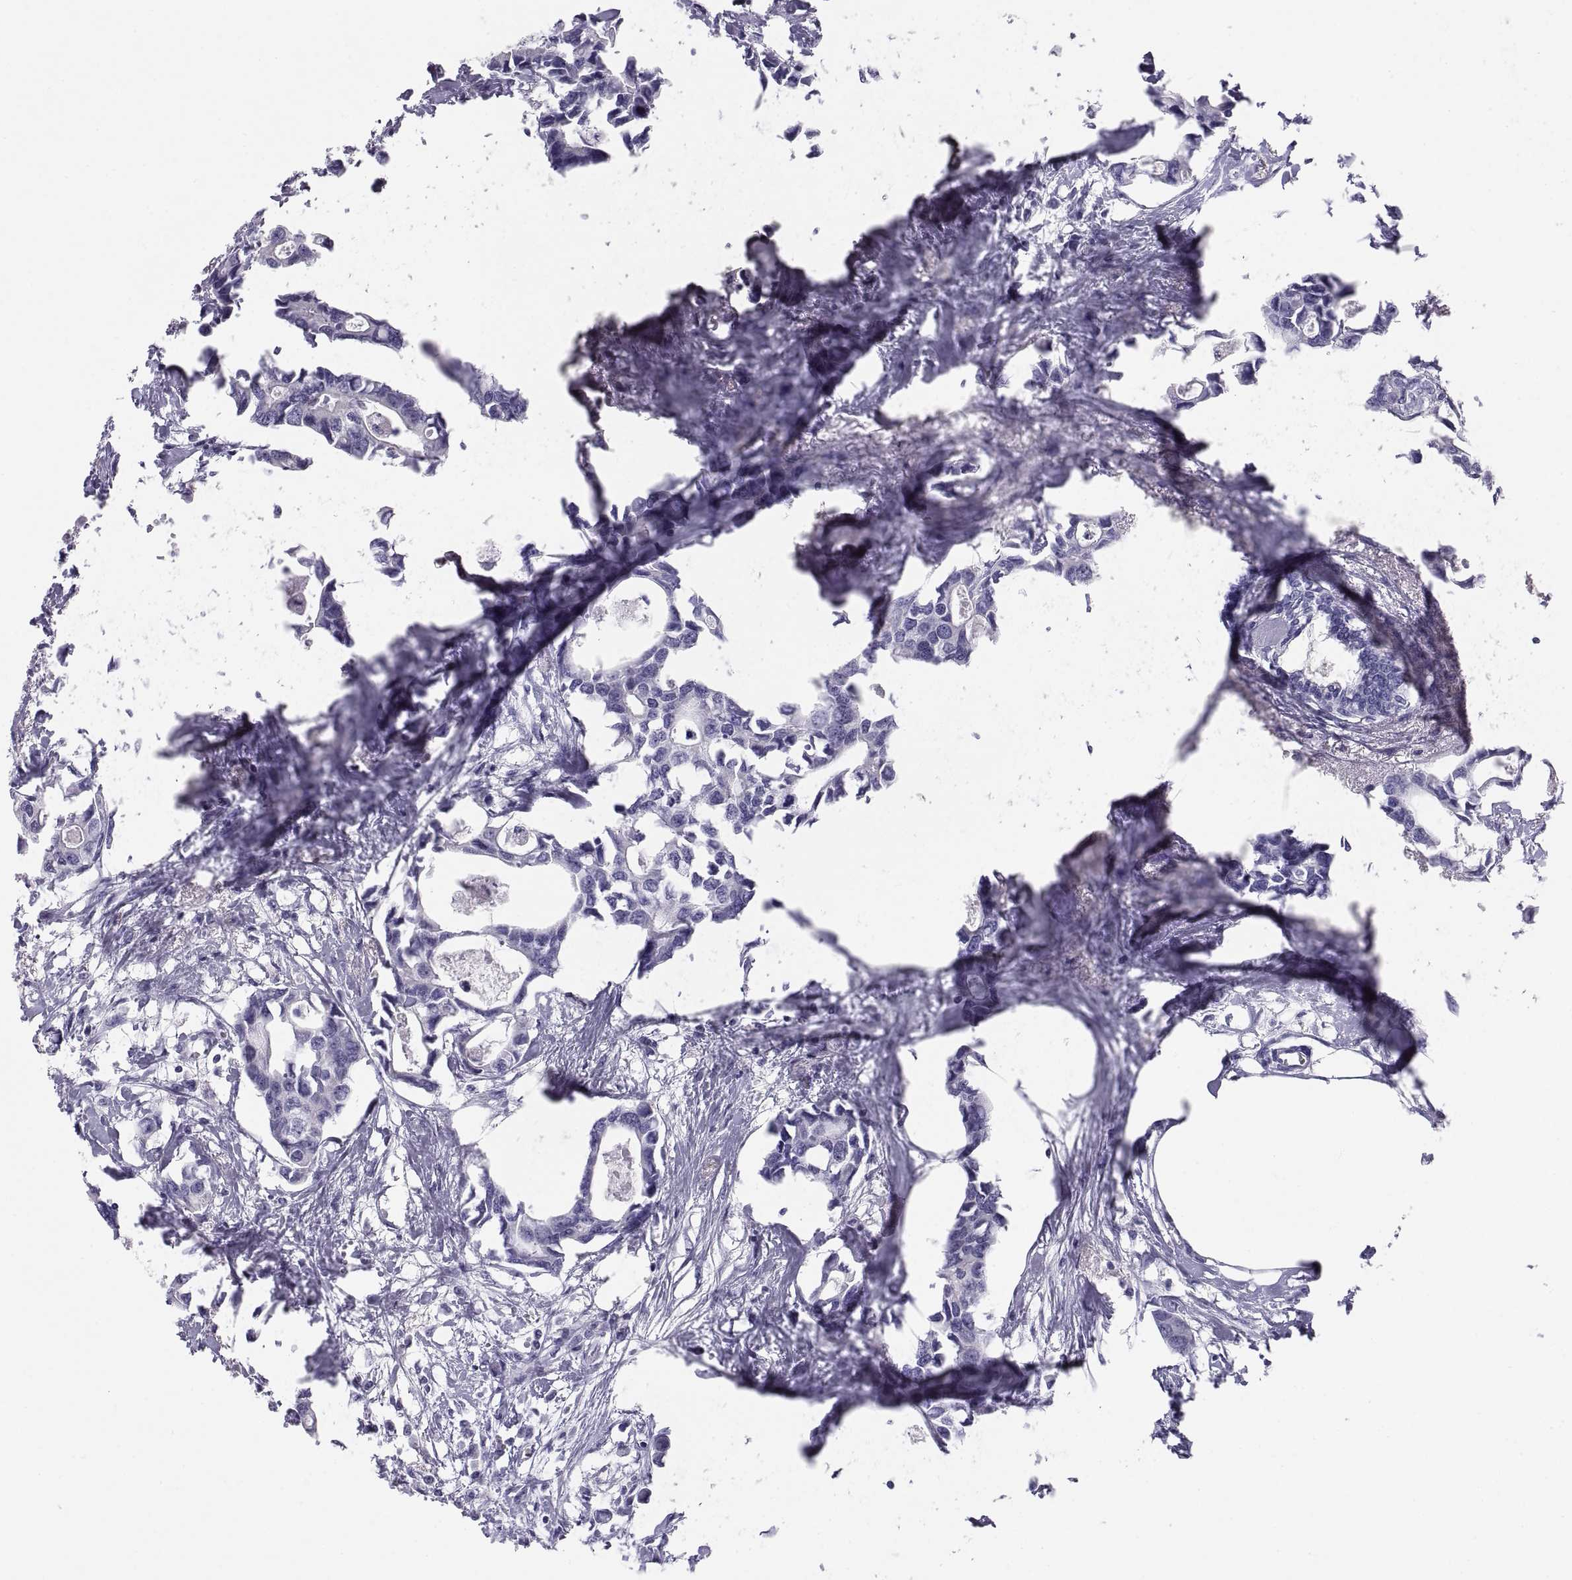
{"staining": {"intensity": "negative", "quantity": "none", "location": "none"}, "tissue": "breast cancer", "cell_type": "Tumor cells", "image_type": "cancer", "snomed": [{"axis": "morphology", "description": "Duct carcinoma"}, {"axis": "topography", "description": "Breast"}], "caption": "IHC micrograph of human intraductal carcinoma (breast) stained for a protein (brown), which exhibits no staining in tumor cells.", "gene": "PAX2", "patient": {"sex": "female", "age": 83}}